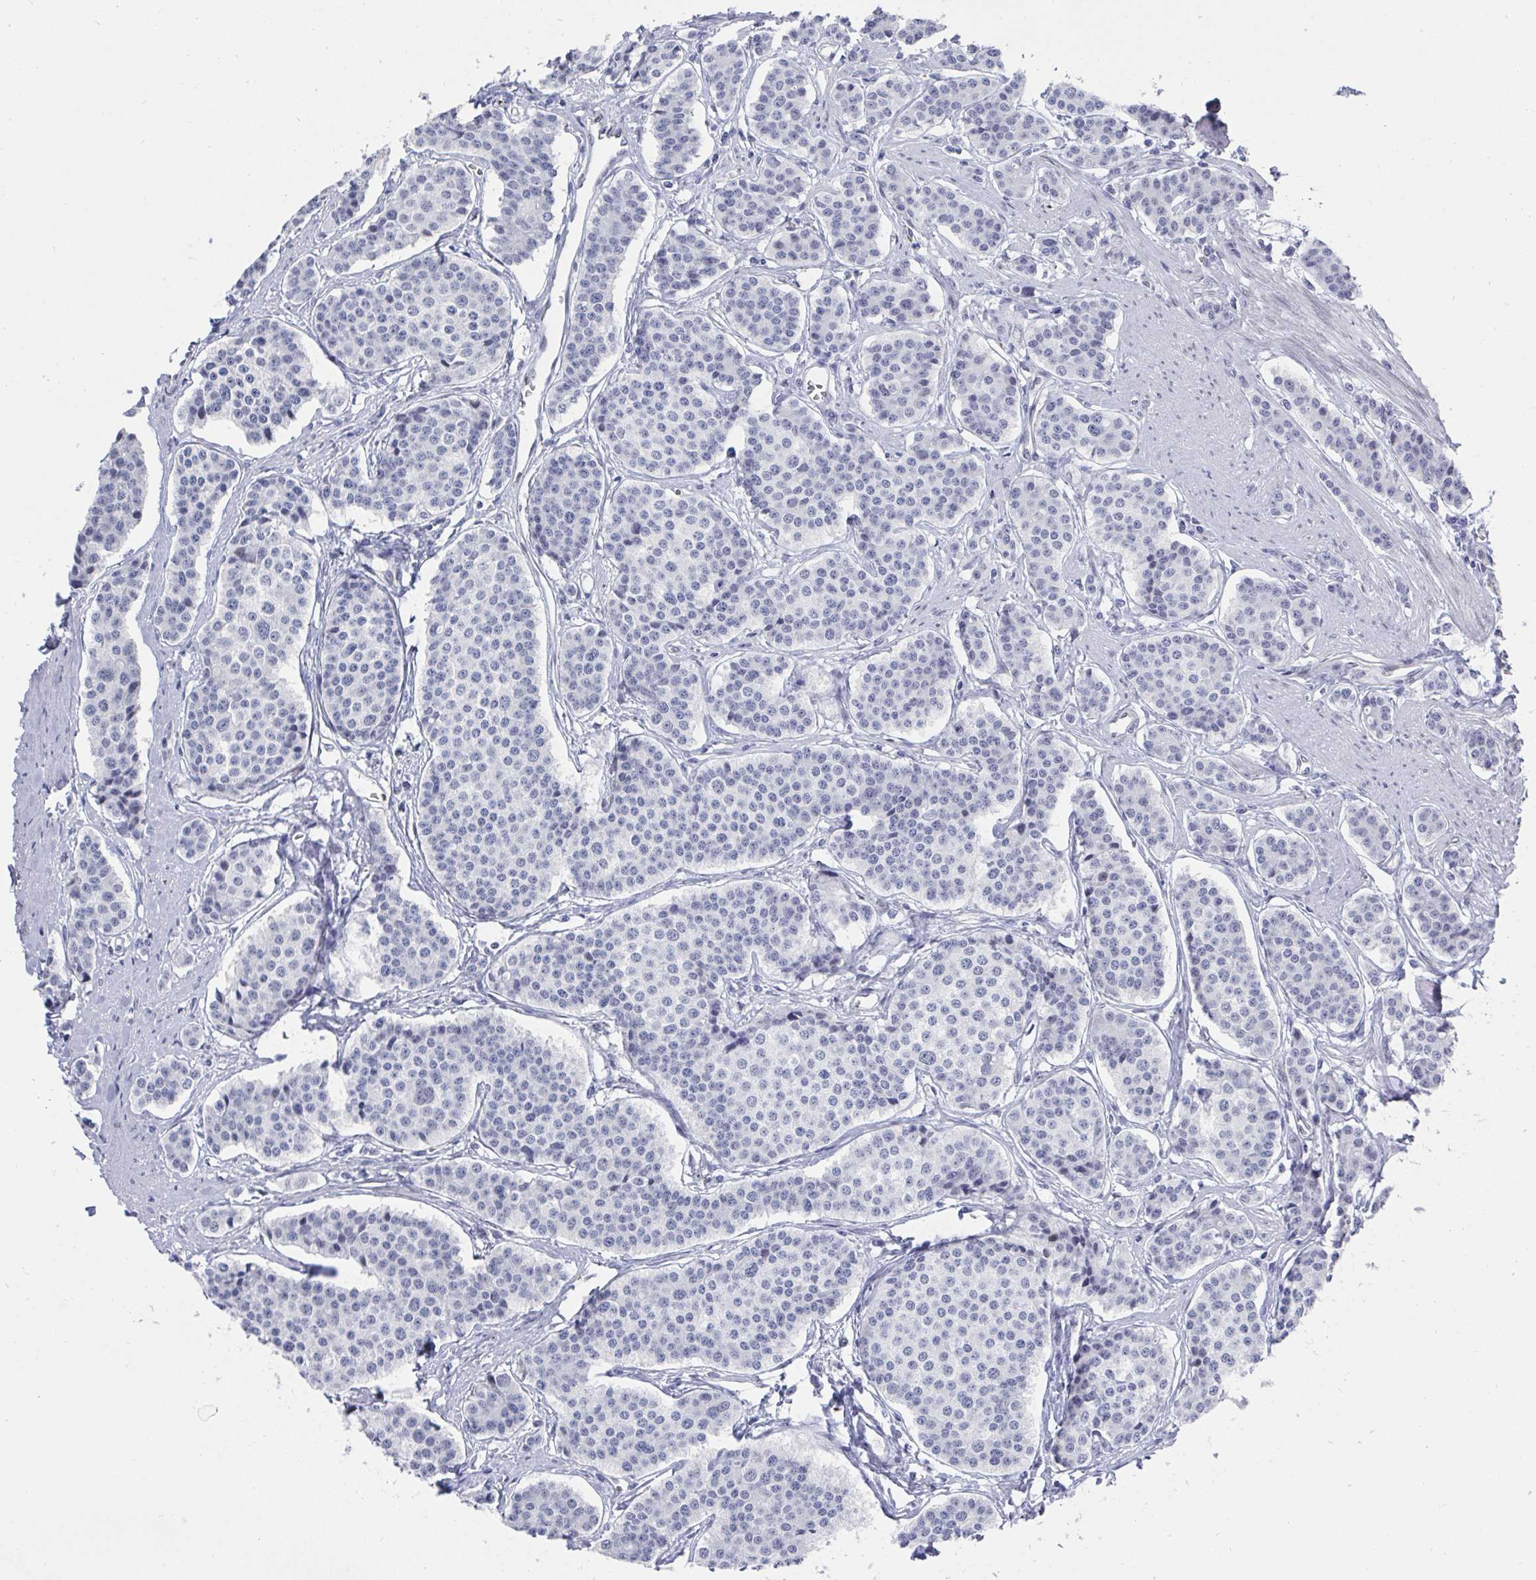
{"staining": {"intensity": "negative", "quantity": "none", "location": "none"}, "tissue": "carcinoid", "cell_type": "Tumor cells", "image_type": "cancer", "snomed": [{"axis": "morphology", "description": "Carcinoid, malignant, NOS"}, {"axis": "topography", "description": "Small intestine"}], "caption": "Carcinoid stained for a protein using immunohistochemistry reveals no staining tumor cells.", "gene": "MFSD4A", "patient": {"sex": "male", "age": 60}}